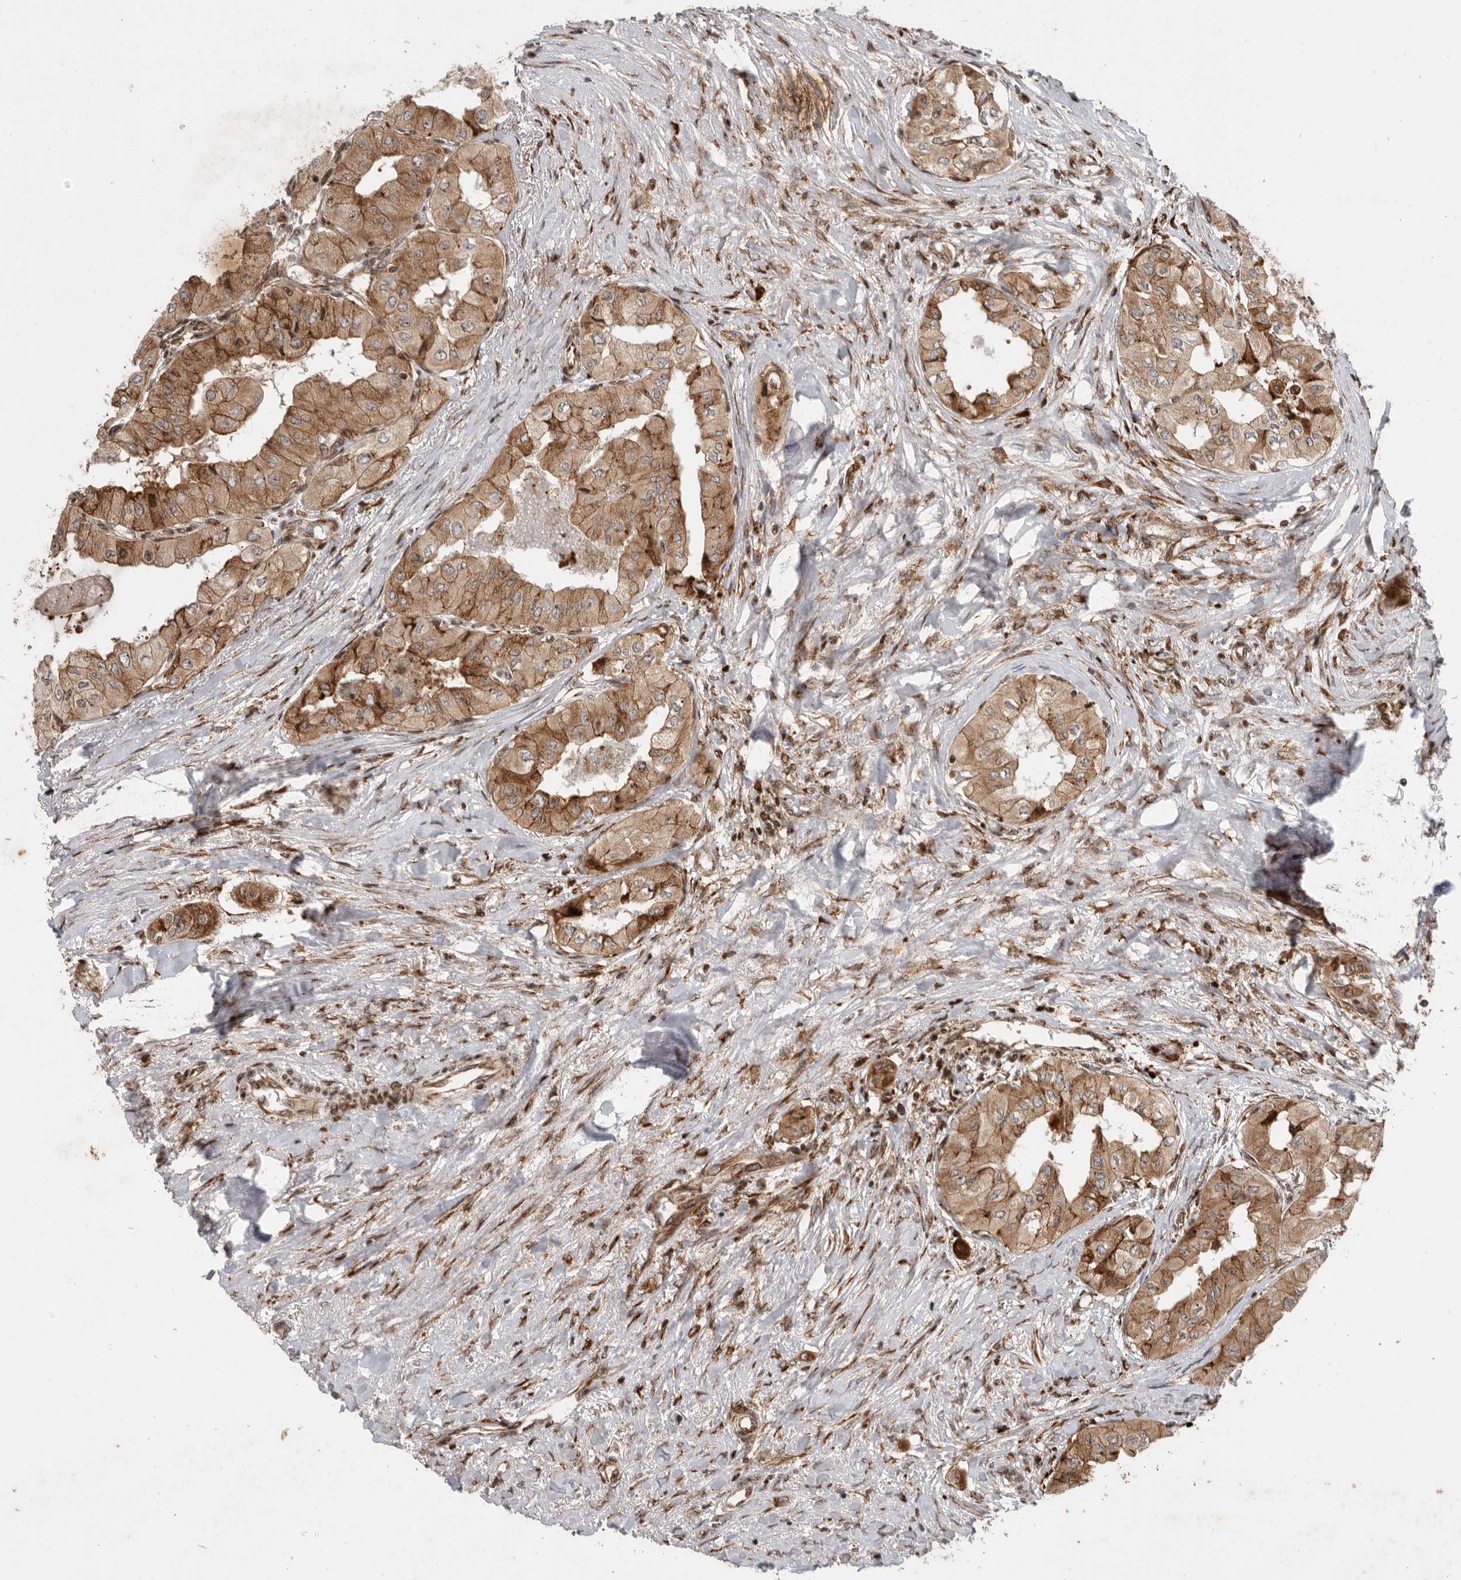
{"staining": {"intensity": "moderate", "quantity": ">75%", "location": "cytoplasmic/membranous"}, "tissue": "thyroid cancer", "cell_type": "Tumor cells", "image_type": "cancer", "snomed": [{"axis": "morphology", "description": "Papillary adenocarcinoma, NOS"}, {"axis": "topography", "description": "Thyroid gland"}], "caption": "Brown immunohistochemical staining in thyroid cancer (papillary adenocarcinoma) reveals moderate cytoplasmic/membranous expression in about >75% of tumor cells.", "gene": "FZD3", "patient": {"sex": "female", "age": 59}}